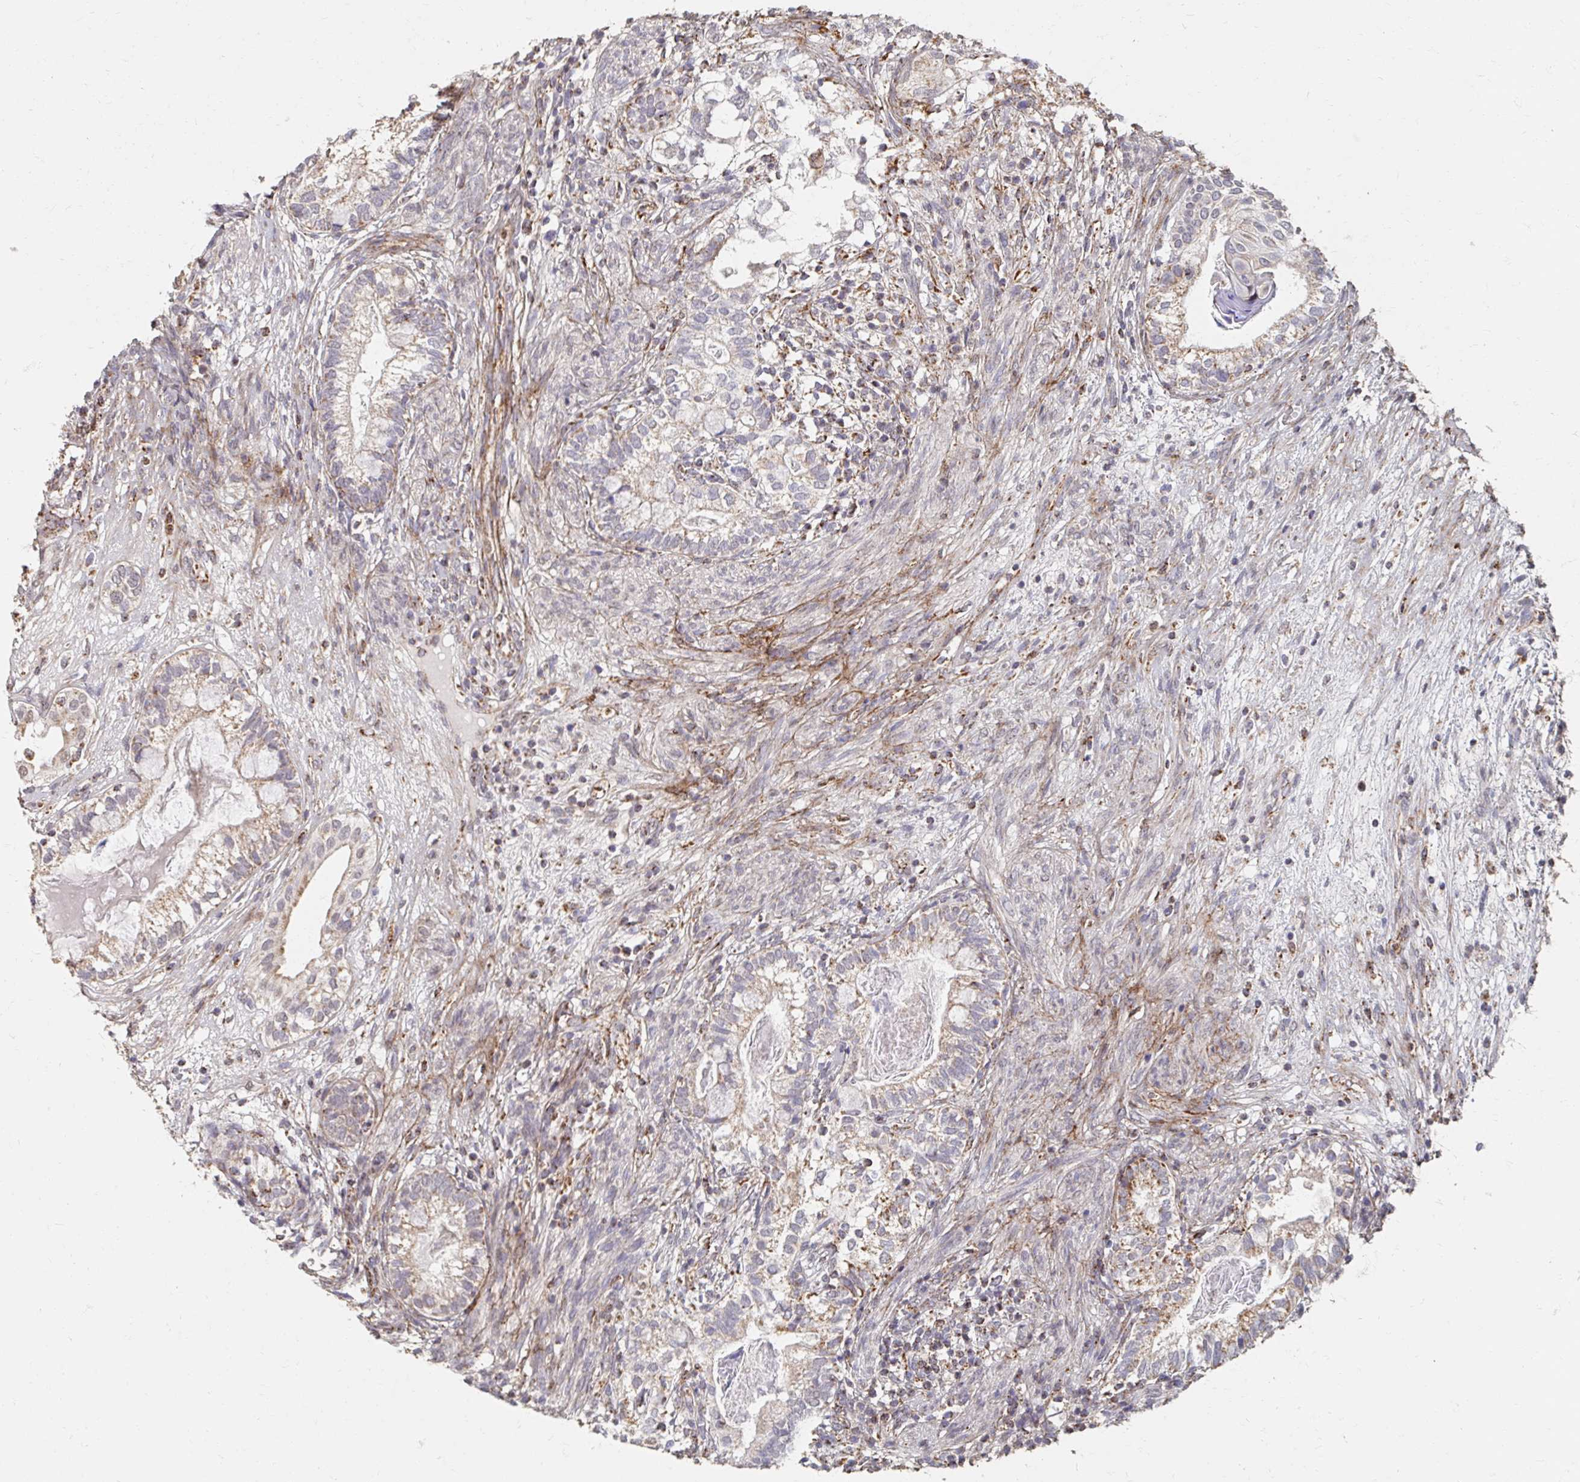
{"staining": {"intensity": "weak", "quantity": "25%-75%", "location": "cytoplasmic/membranous"}, "tissue": "testis cancer", "cell_type": "Tumor cells", "image_type": "cancer", "snomed": [{"axis": "morphology", "description": "Seminoma, NOS"}, {"axis": "morphology", "description": "Carcinoma, Embryonal, NOS"}, {"axis": "topography", "description": "Testis"}], "caption": "This micrograph demonstrates testis seminoma stained with IHC to label a protein in brown. The cytoplasmic/membranous of tumor cells show weak positivity for the protein. Nuclei are counter-stained blue.", "gene": "MAVS", "patient": {"sex": "male", "age": 41}}